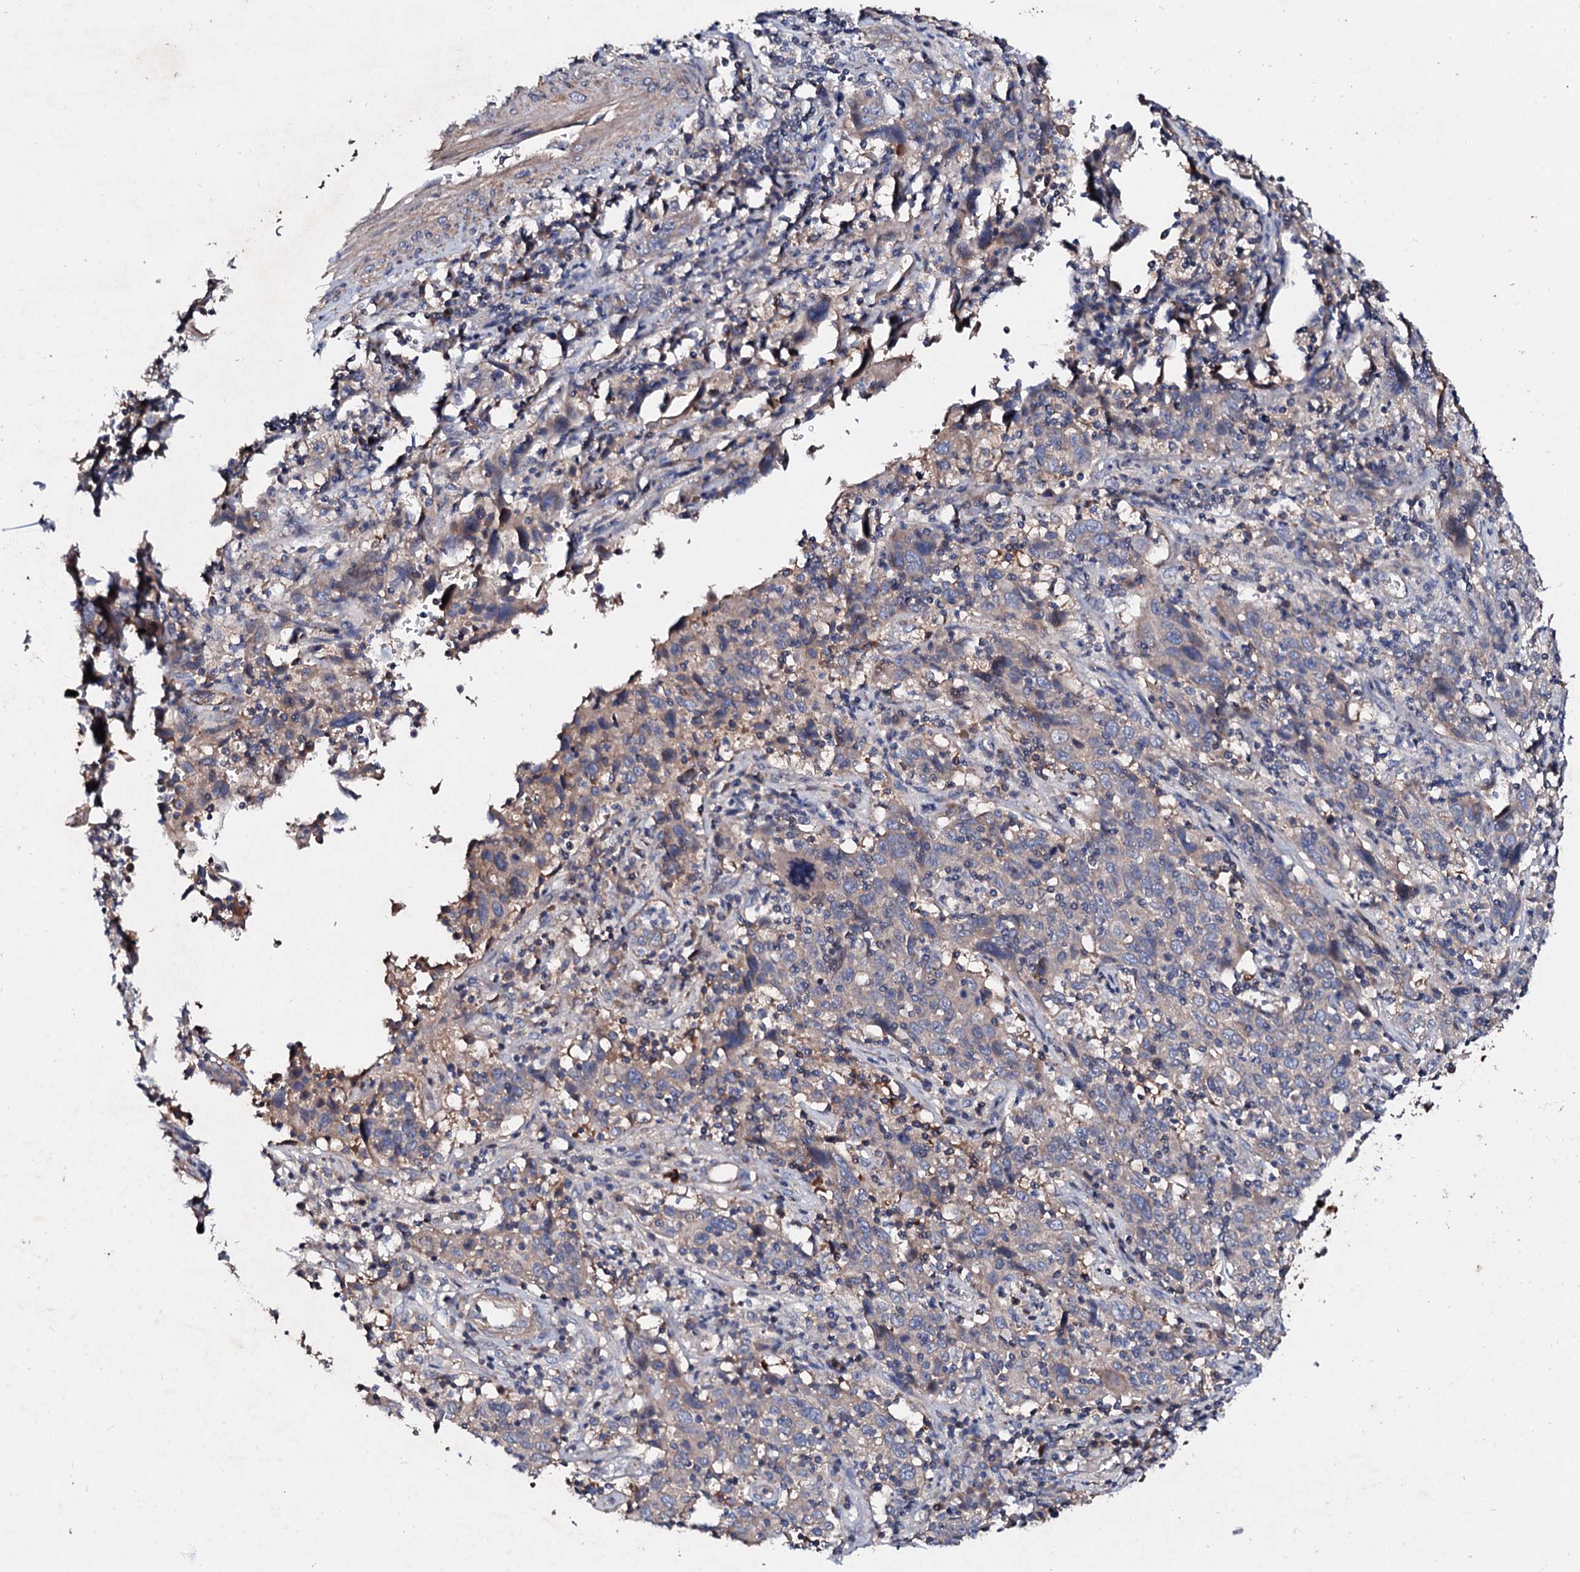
{"staining": {"intensity": "negative", "quantity": "none", "location": "none"}, "tissue": "cervical cancer", "cell_type": "Tumor cells", "image_type": "cancer", "snomed": [{"axis": "morphology", "description": "Squamous cell carcinoma, NOS"}, {"axis": "topography", "description": "Cervix"}], "caption": "The histopathology image shows no significant staining in tumor cells of cervical cancer.", "gene": "FIBIN", "patient": {"sex": "female", "age": 46}}